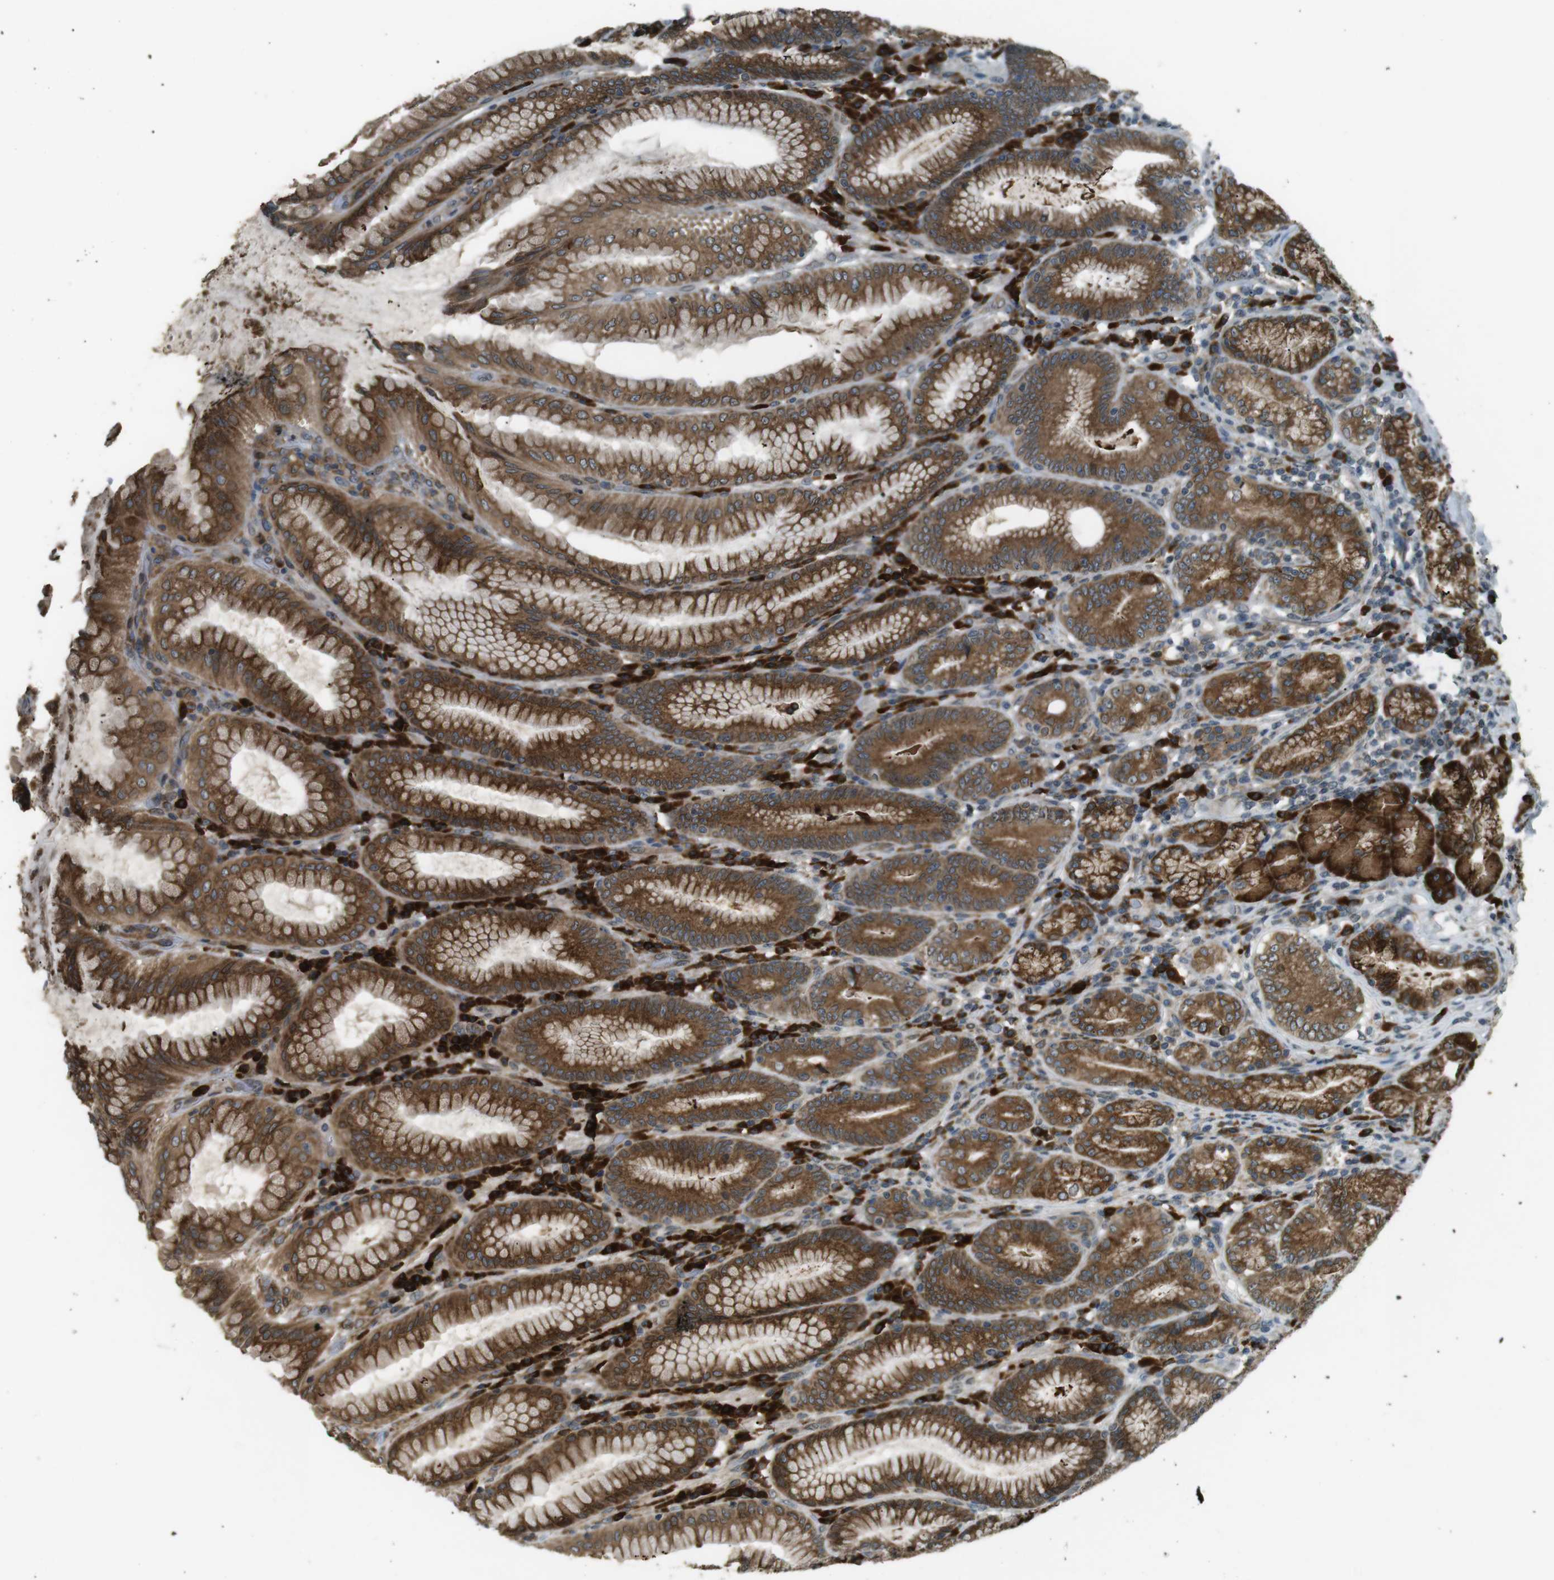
{"staining": {"intensity": "strong", "quantity": ">75%", "location": "cytoplasmic/membranous"}, "tissue": "stomach", "cell_type": "Glandular cells", "image_type": "normal", "snomed": [{"axis": "morphology", "description": "Normal tissue, NOS"}, {"axis": "topography", "description": "Stomach, lower"}], "caption": "Stomach stained with a brown dye exhibits strong cytoplasmic/membranous positive expression in approximately >75% of glandular cells.", "gene": "TMED4", "patient": {"sex": "female", "age": 76}}